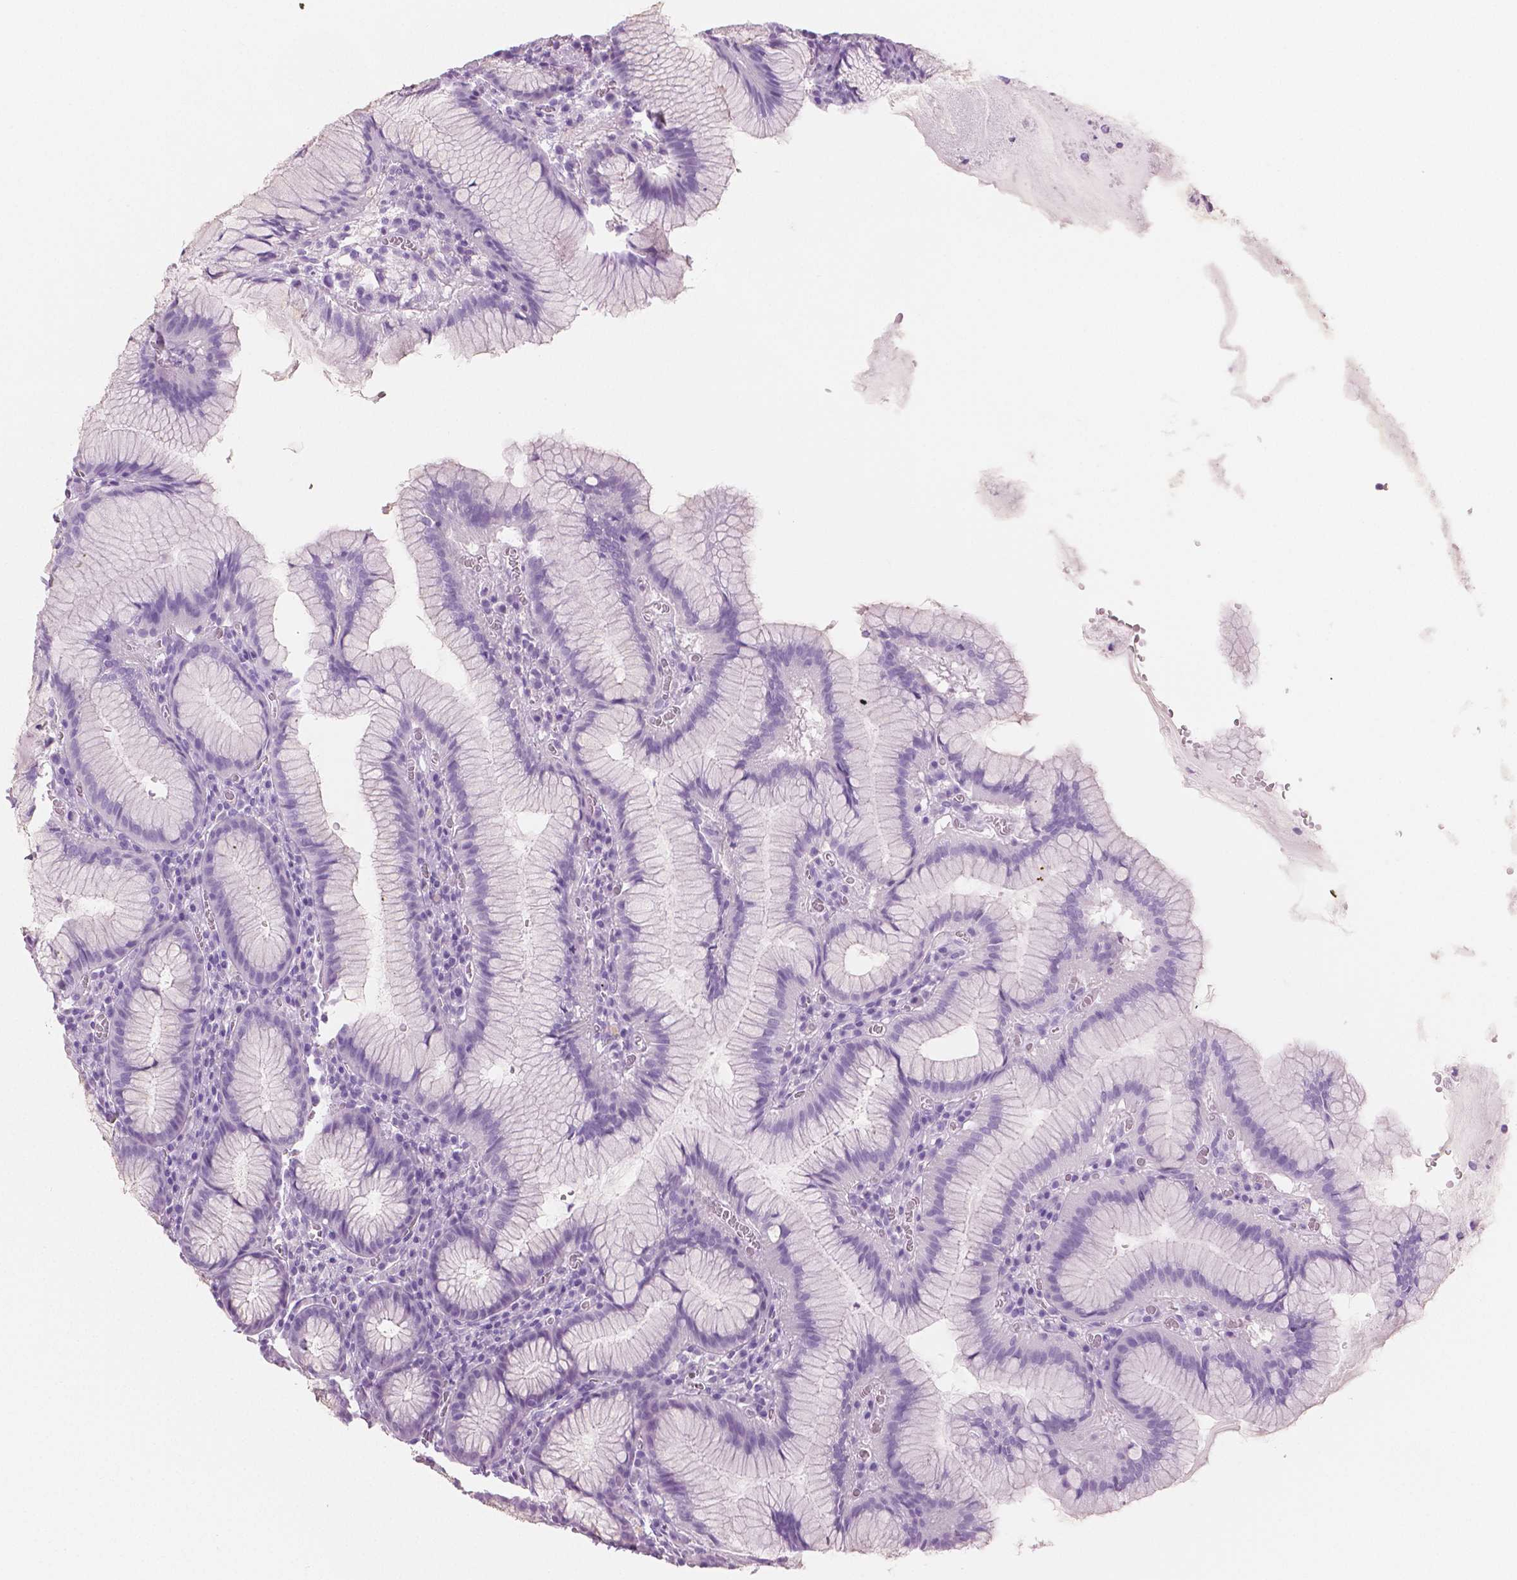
{"staining": {"intensity": "negative", "quantity": "none", "location": "none"}, "tissue": "stomach", "cell_type": "Glandular cells", "image_type": "normal", "snomed": [{"axis": "morphology", "description": "Normal tissue, NOS"}, {"axis": "topography", "description": "Stomach"}], "caption": "The immunohistochemistry (IHC) image has no significant positivity in glandular cells of stomach.", "gene": "PLIN4", "patient": {"sex": "male", "age": 55}}